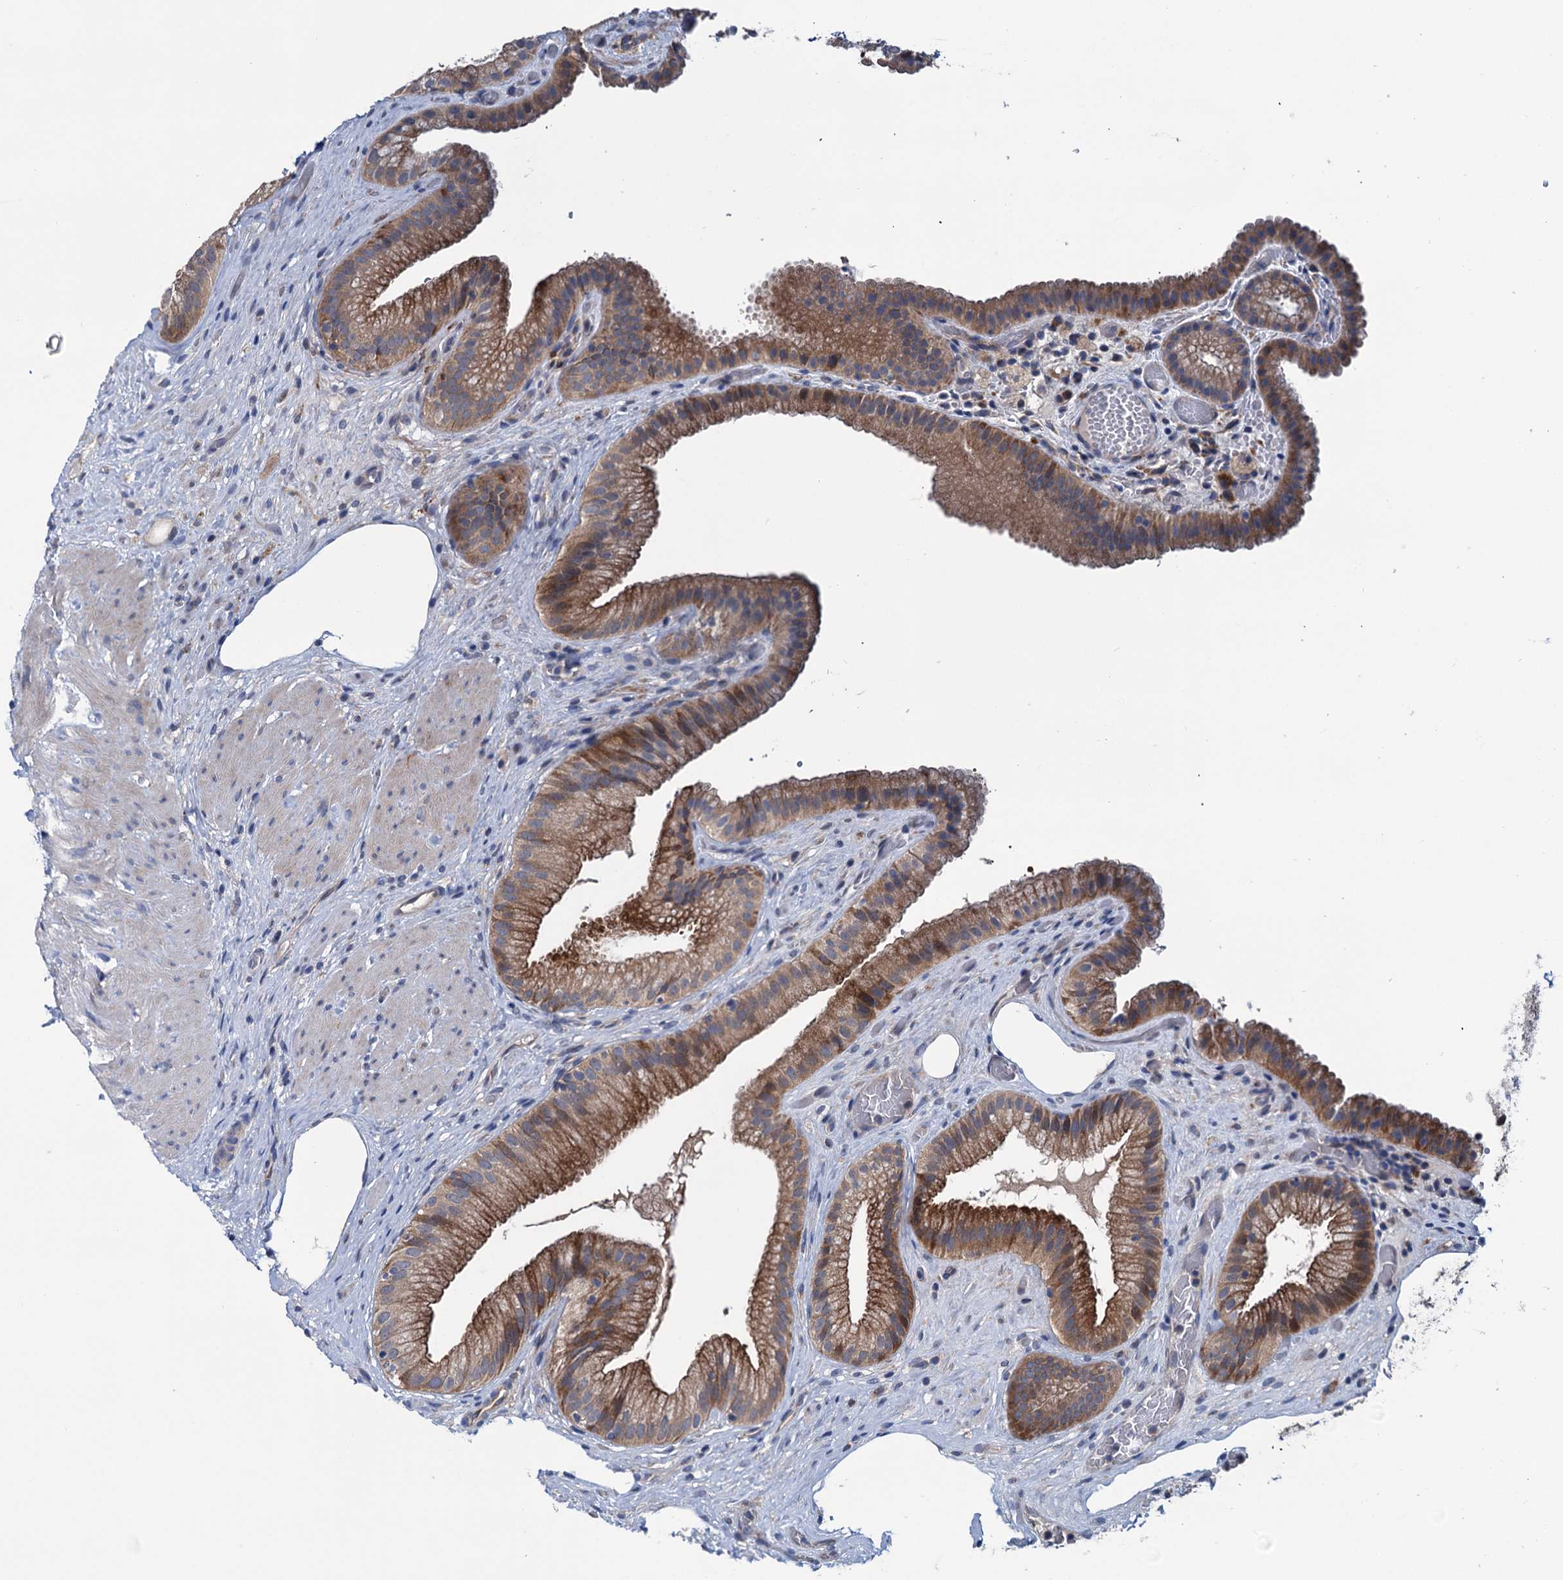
{"staining": {"intensity": "moderate", "quantity": ">75%", "location": "cytoplasmic/membranous"}, "tissue": "gallbladder", "cell_type": "Glandular cells", "image_type": "normal", "snomed": [{"axis": "morphology", "description": "Normal tissue, NOS"}, {"axis": "morphology", "description": "Inflammation, NOS"}, {"axis": "topography", "description": "Gallbladder"}], "caption": "Protein expression analysis of unremarkable human gallbladder reveals moderate cytoplasmic/membranous positivity in about >75% of glandular cells.", "gene": "EYA4", "patient": {"sex": "male", "age": 51}}